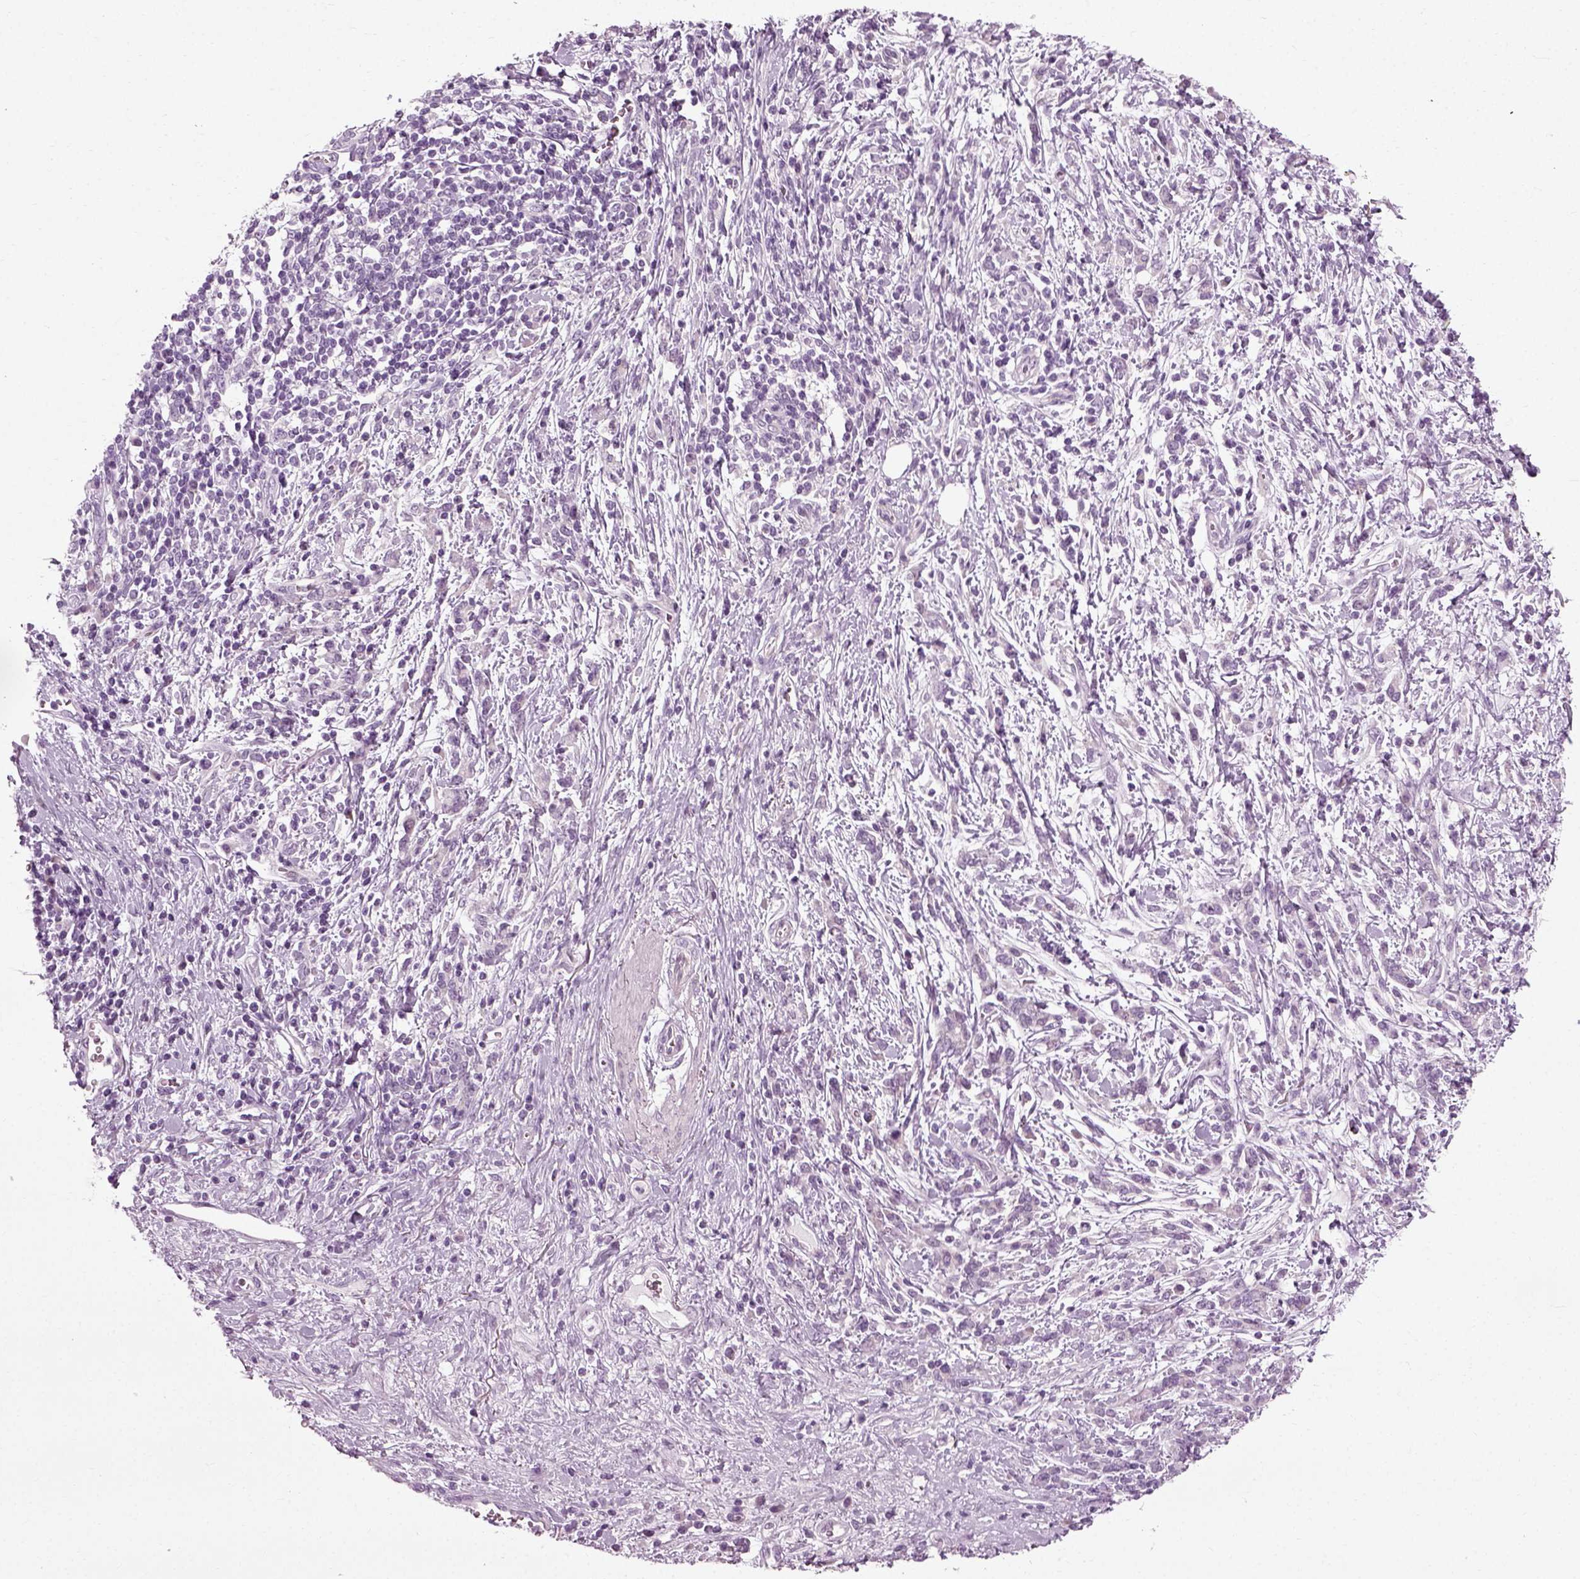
{"staining": {"intensity": "negative", "quantity": "none", "location": "none"}, "tissue": "stomach cancer", "cell_type": "Tumor cells", "image_type": "cancer", "snomed": [{"axis": "morphology", "description": "Adenocarcinoma, NOS"}, {"axis": "topography", "description": "Stomach"}], "caption": "Immunohistochemistry histopathology image of human stomach cancer stained for a protein (brown), which reveals no expression in tumor cells.", "gene": "SCG5", "patient": {"sex": "female", "age": 57}}